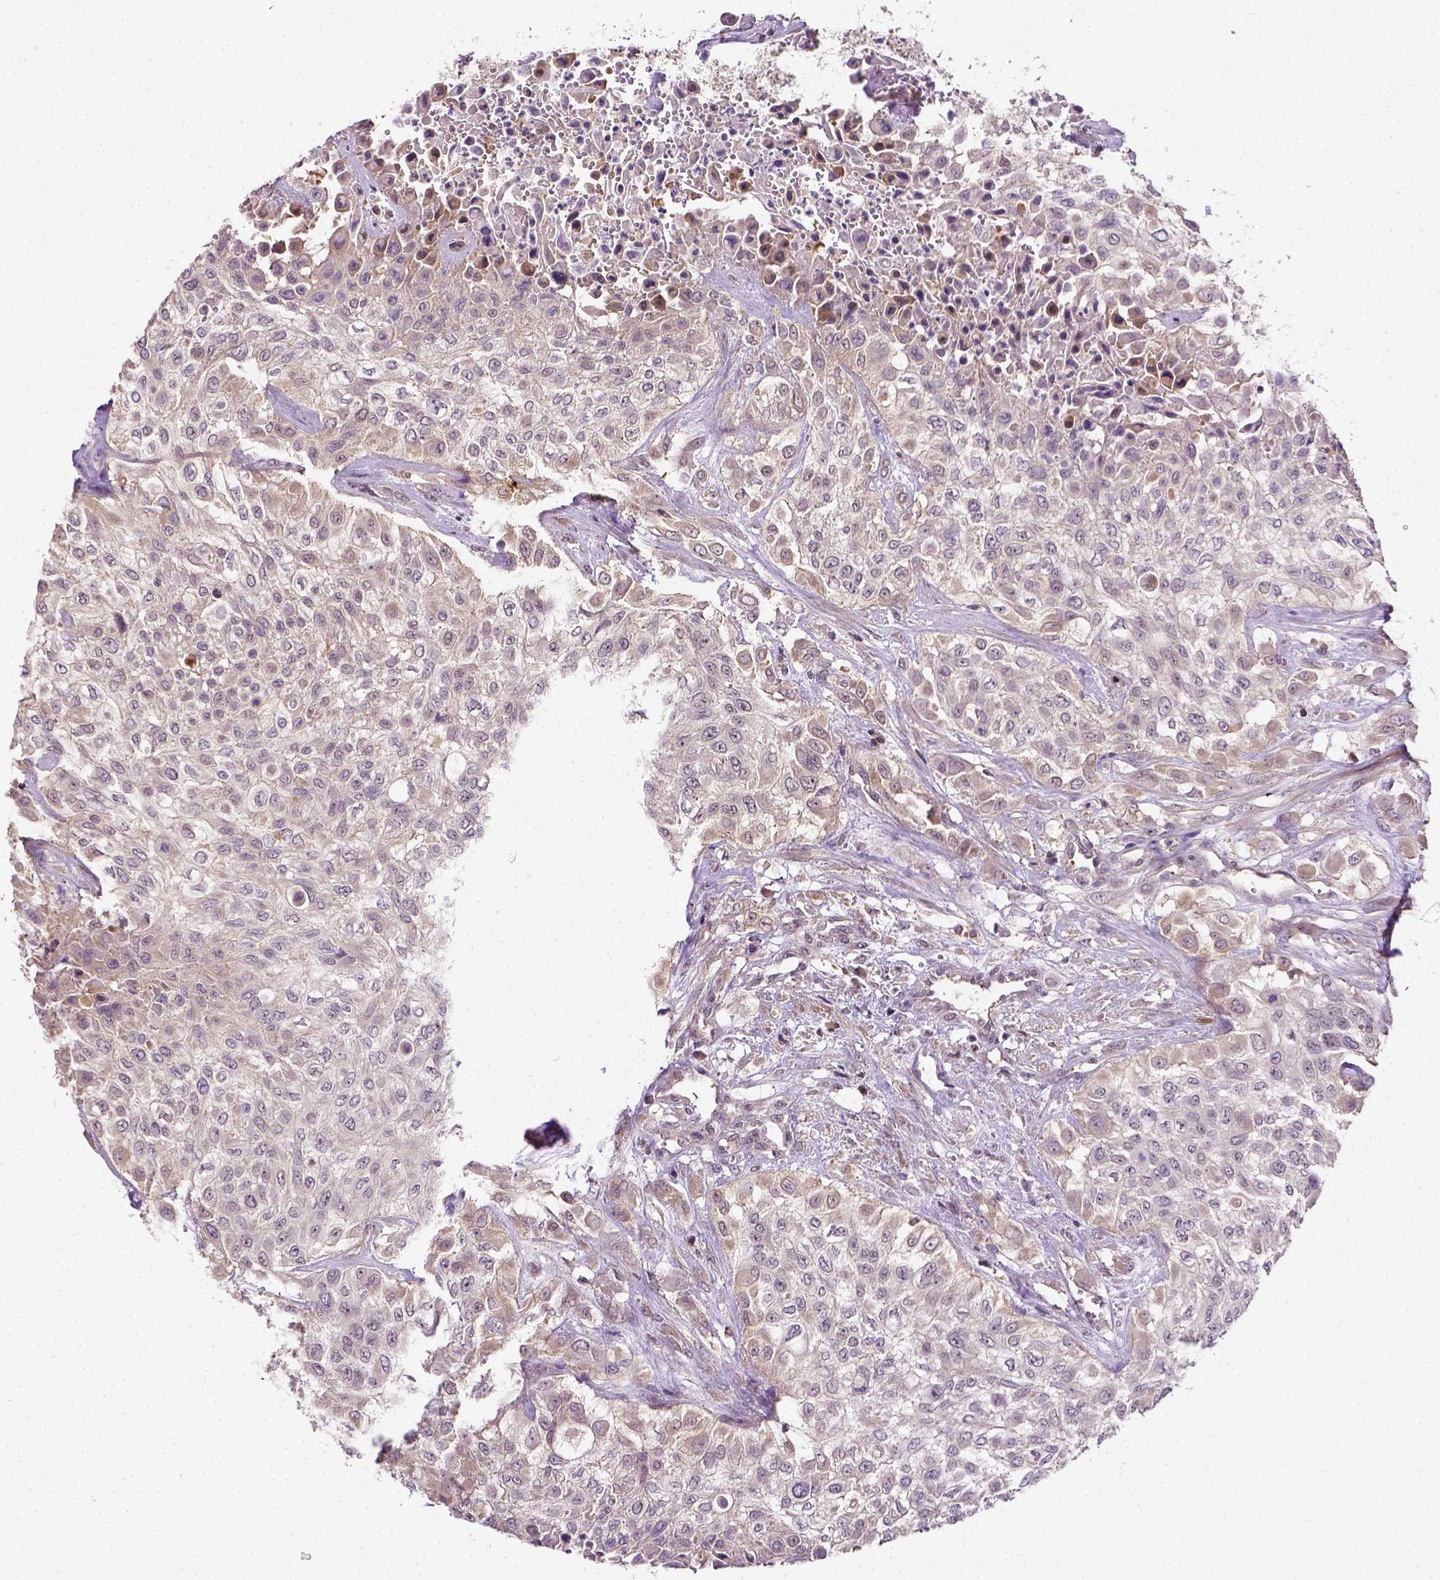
{"staining": {"intensity": "negative", "quantity": "none", "location": "none"}, "tissue": "urothelial cancer", "cell_type": "Tumor cells", "image_type": "cancer", "snomed": [{"axis": "morphology", "description": "Urothelial carcinoma, High grade"}, {"axis": "topography", "description": "Urinary bladder"}], "caption": "This is an IHC histopathology image of human urothelial cancer. There is no staining in tumor cells.", "gene": "MATK", "patient": {"sex": "male", "age": 57}}